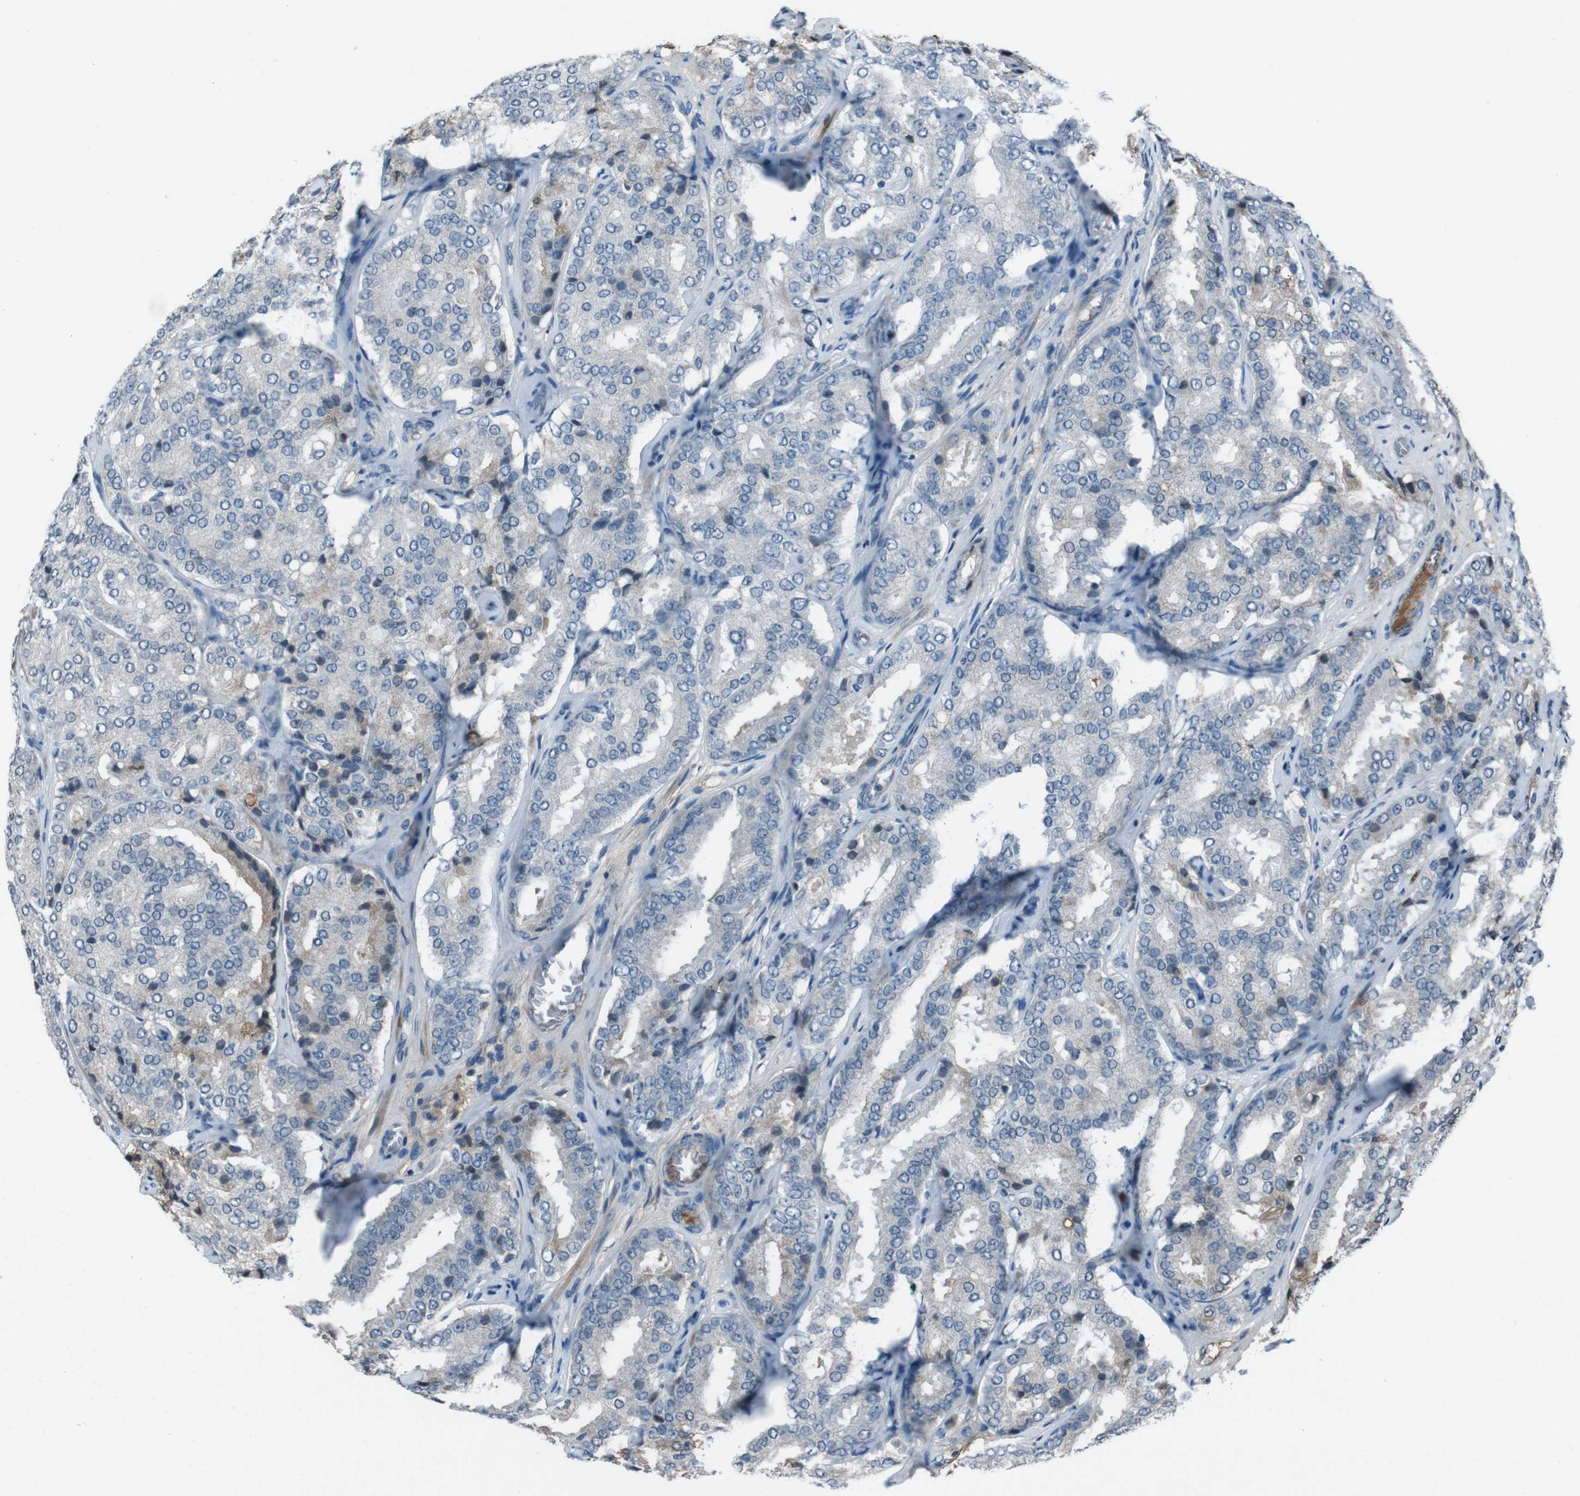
{"staining": {"intensity": "negative", "quantity": "none", "location": "none"}, "tissue": "prostate cancer", "cell_type": "Tumor cells", "image_type": "cancer", "snomed": [{"axis": "morphology", "description": "Adenocarcinoma, High grade"}, {"axis": "topography", "description": "Prostate"}], "caption": "Immunohistochemistry image of neoplastic tissue: prostate cancer stained with DAB (3,3'-diaminobenzidine) demonstrates no significant protein expression in tumor cells.", "gene": "UGT1A6", "patient": {"sex": "male", "age": 65}}